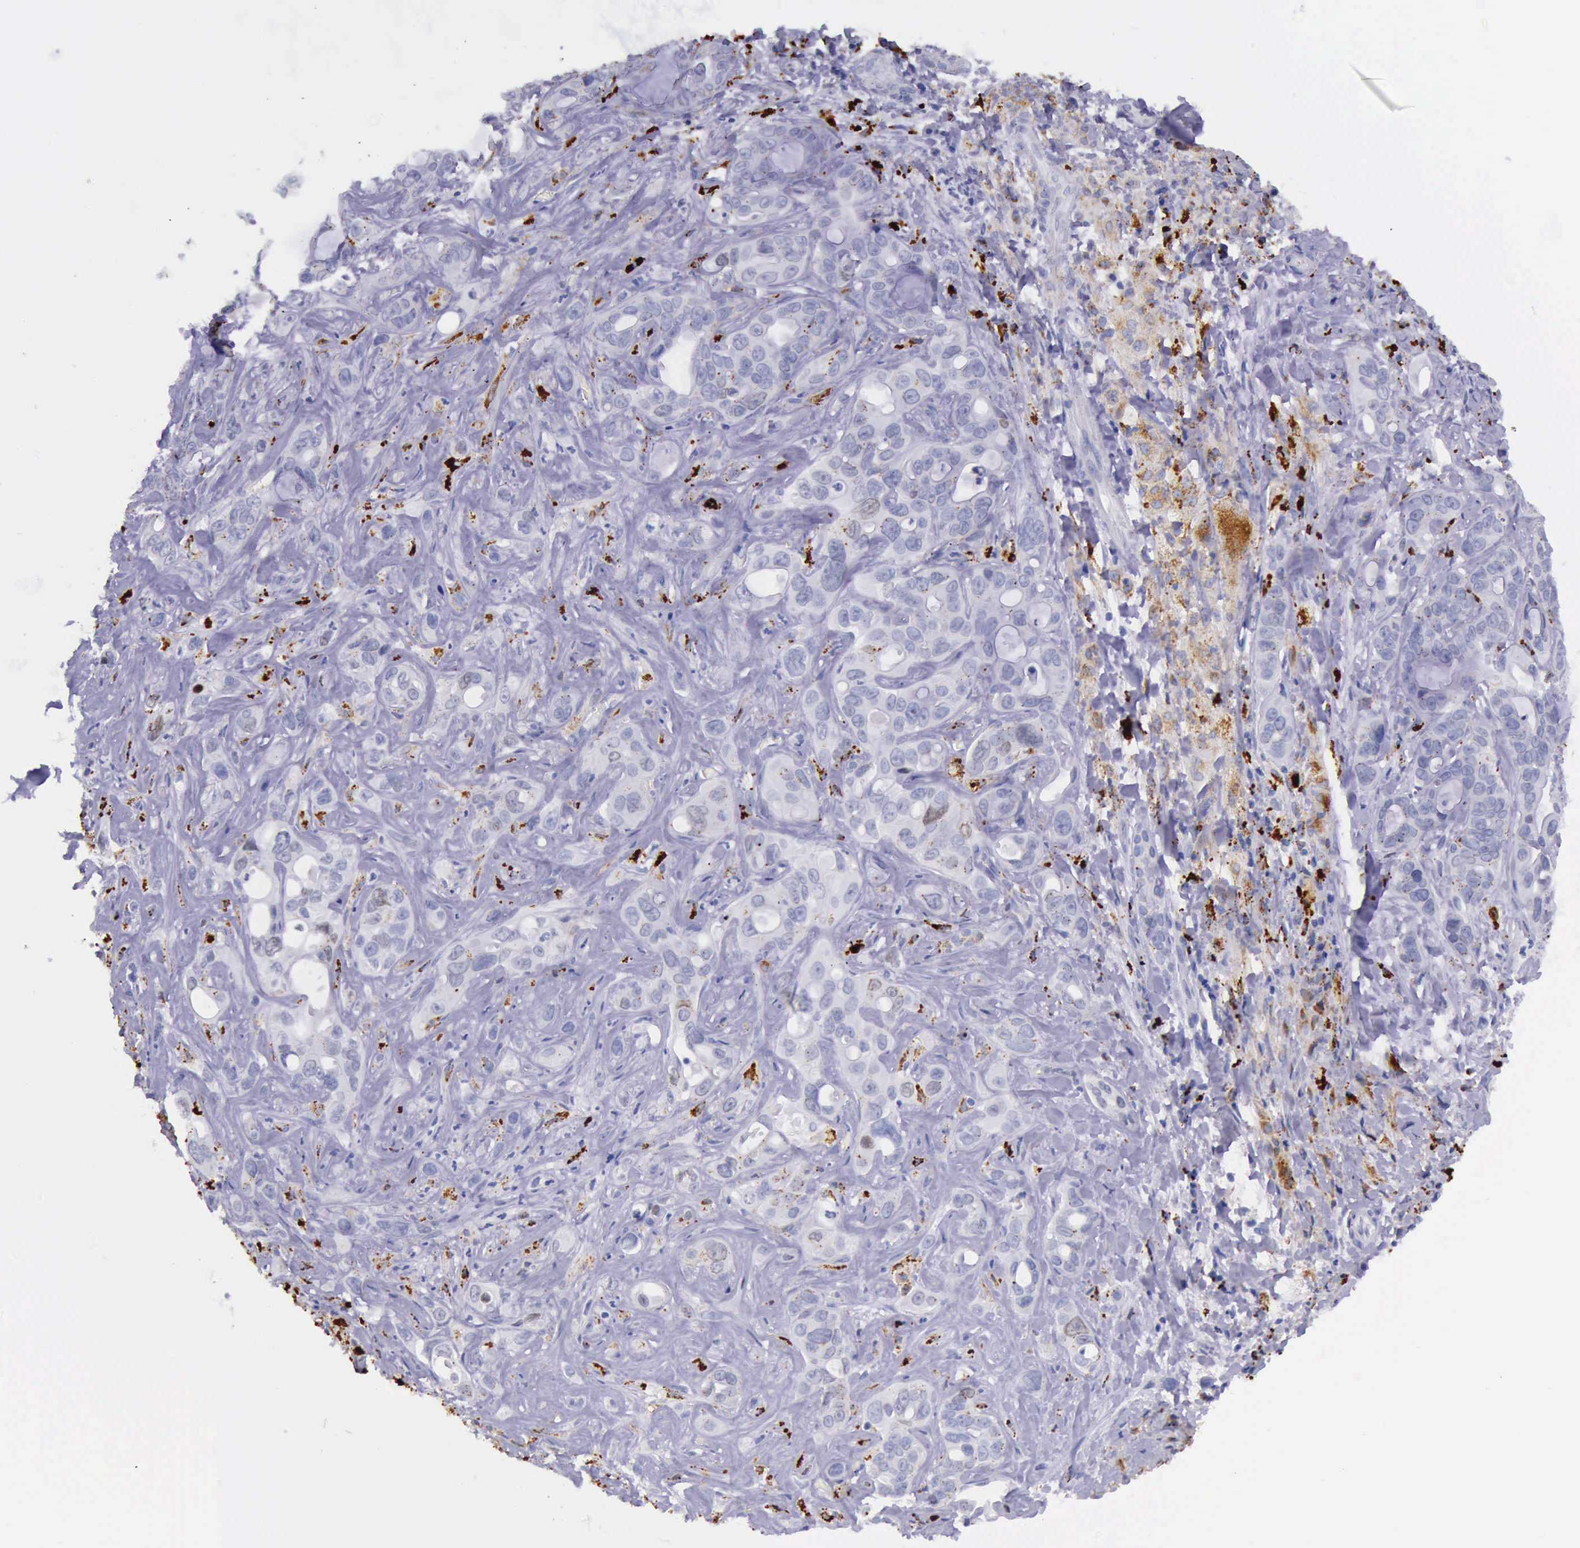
{"staining": {"intensity": "negative", "quantity": "none", "location": "none"}, "tissue": "liver cancer", "cell_type": "Tumor cells", "image_type": "cancer", "snomed": [{"axis": "morphology", "description": "Cholangiocarcinoma"}, {"axis": "topography", "description": "Liver"}], "caption": "Immunohistochemical staining of cholangiocarcinoma (liver) reveals no significant positivity in tumor cells. (Stains: DAB IHC with hematoxylin counter stain, Microscopy: brightfield microscopy at high magnification).", "gene": "GLA", "patient": {"sex": "female", "age": 79}}